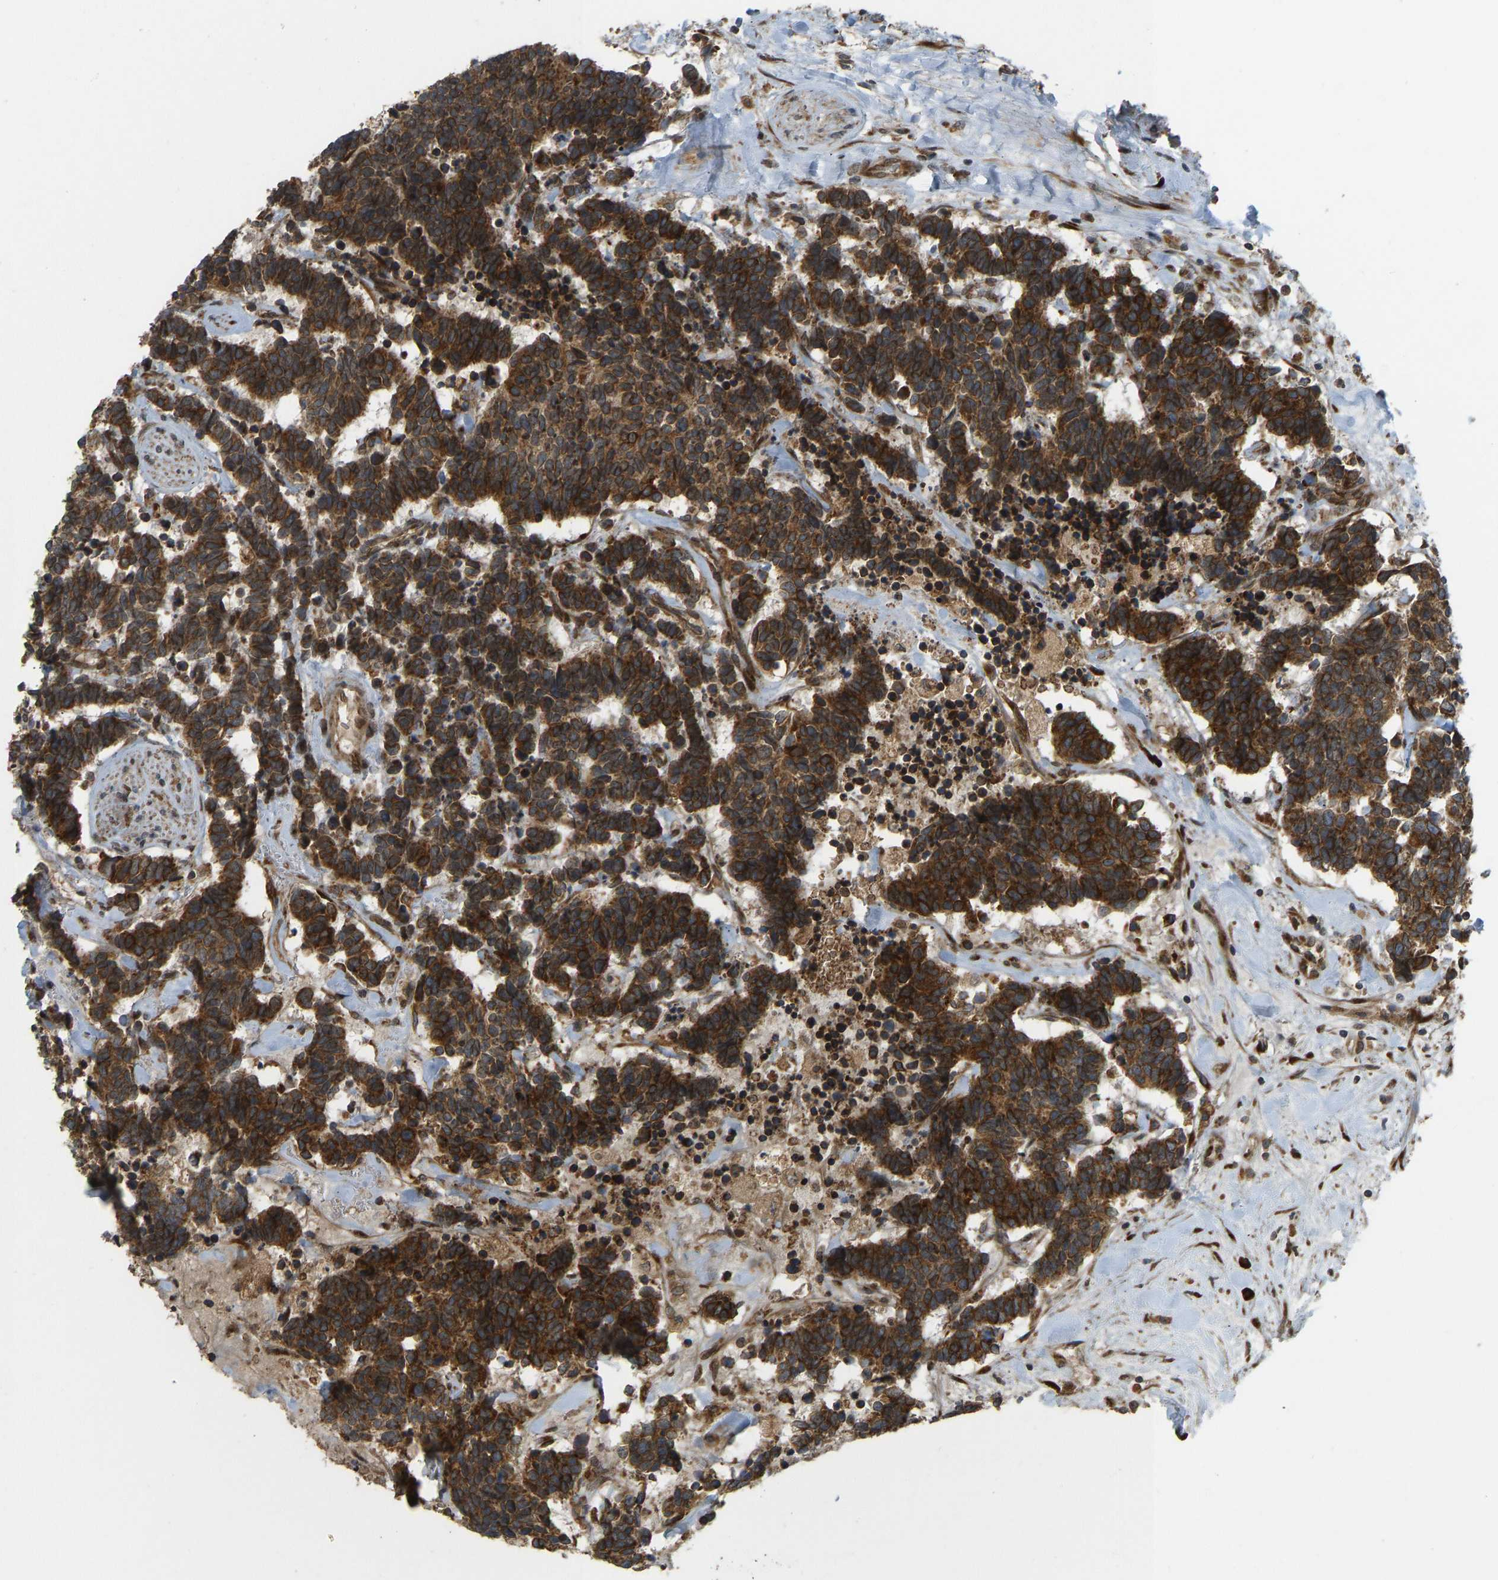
{"staining": {"intensity": "strong", "quantity": ">75%", "location": "cytoplasmic/membranous"}, "tissue": "carcinoid", "cell_type": "Tumor cells", "image_type": "cancer", "snomed": [{"axis": "morphology", "description": "Carcinoma, NOS"}, {"axis": "morphology", "description": "Carcinoid, malignant, NOS"}, {"axis": "topography", "description": "Urinary bladder"}], "caption": "Brown immunohistochemical staining in carcinoid reveals strong cytoplasmic/membranous staining in about >75% of tumor cells. The protein is stained brown, and the nuclei are stained in blue (DAB IHC with brightfield microscopy, high magnification).", "gene": "RPN2", "patient": {"sex": "male", "age": 57}}